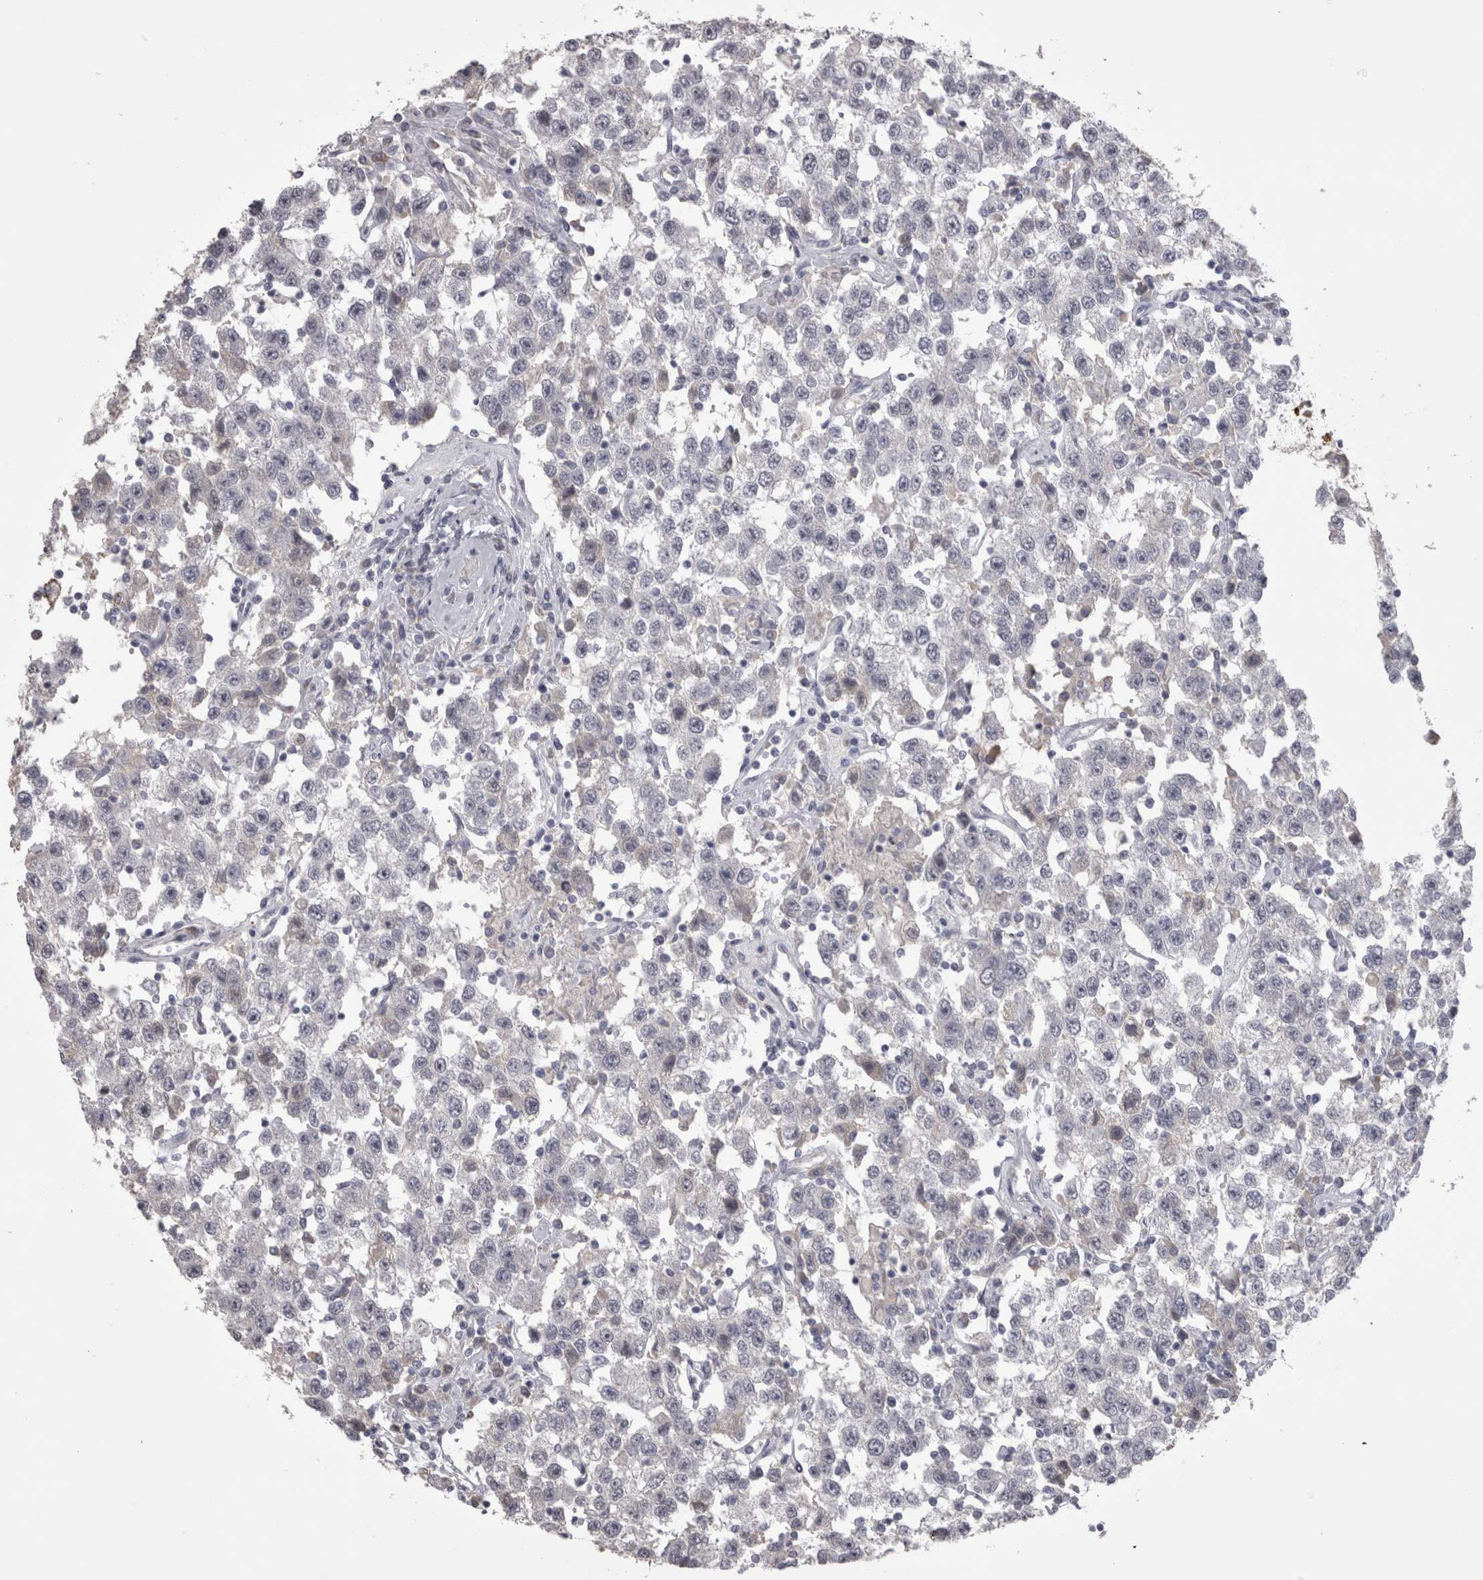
{"staining": {"intensity": "negative", "quantity": "none", "location": "none"}, "tissue": "testis cancer", "cell_type": "Tumor cells", "image_type": "cancer", "snomed": [{"axis": "morphology", "description": "Seminoma, NOS"}, {"axis": "topography", "description": "Testis"}], "caption": "Testis cancer (seminoma) was stained to show a protein in brown. There is no significant staining in tumor cells.", "gene": "SAA4", "patient": {"sex": "male", "age": 41}}